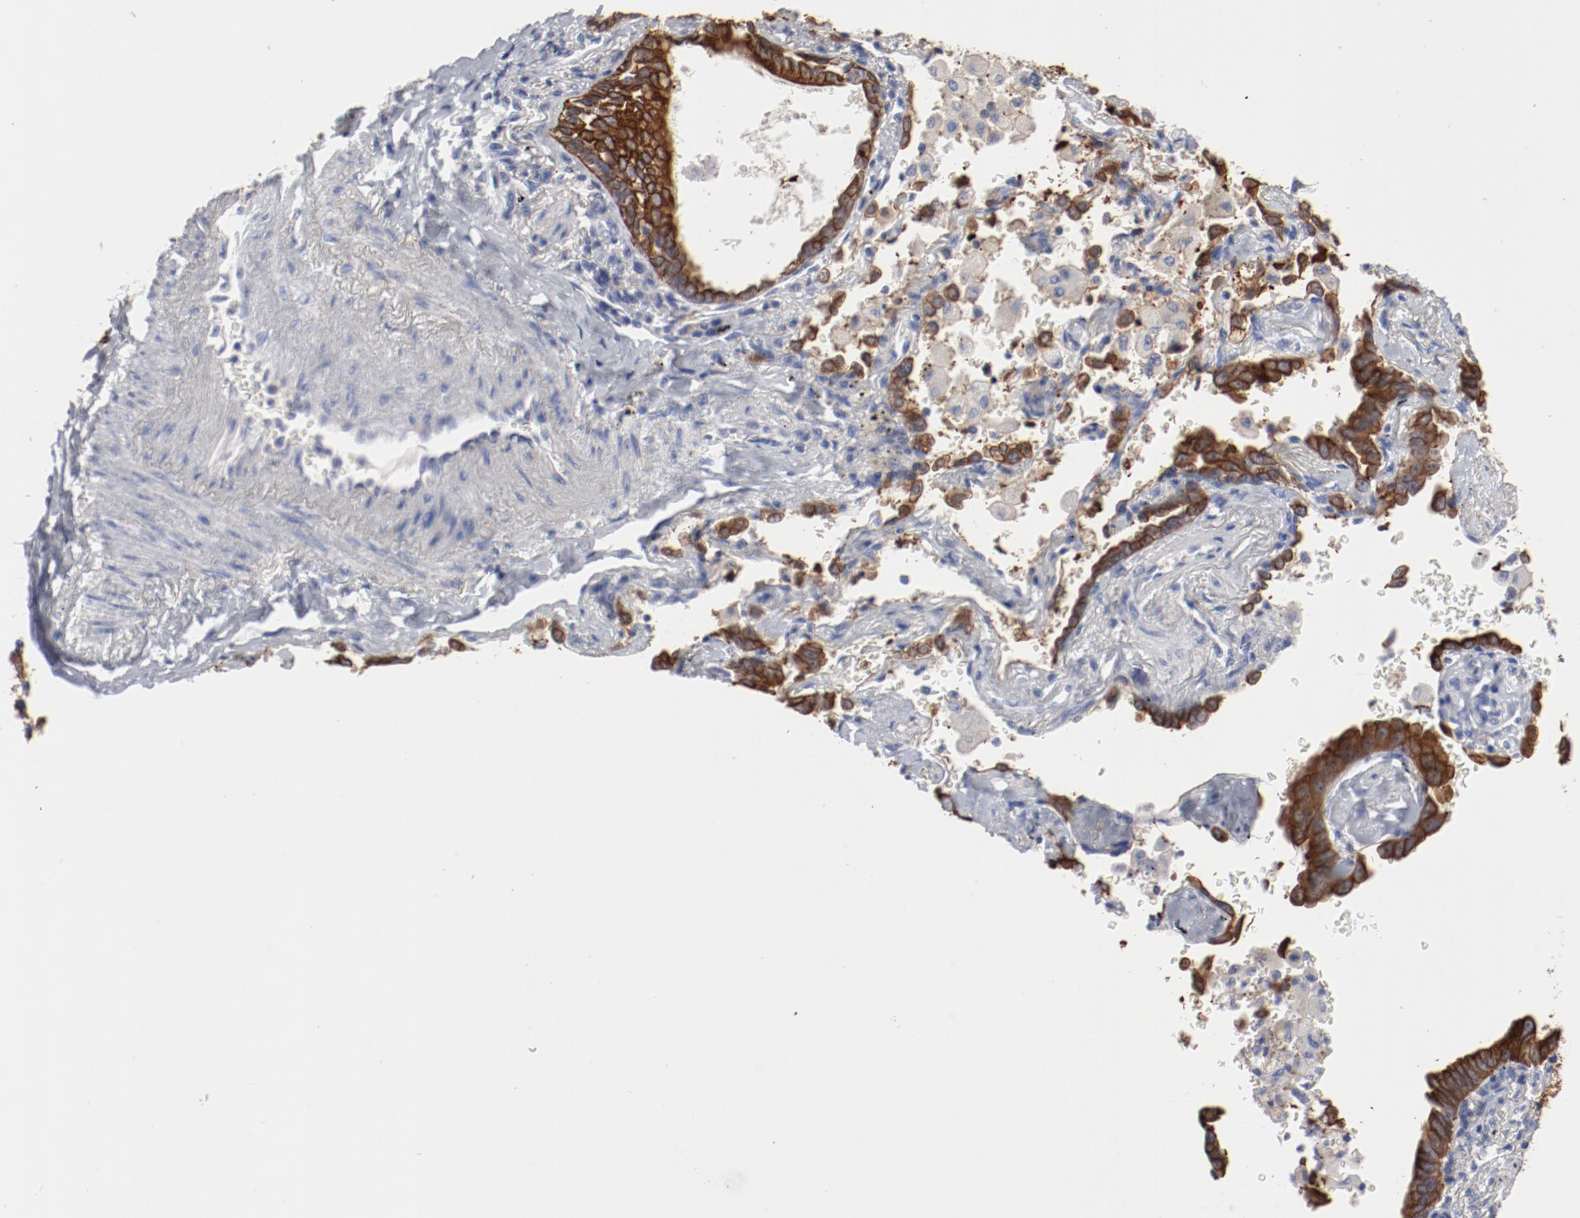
{"staining": {"intensity": "strong", "quantity": ">75%", "location": "cytoplasmic/membranous"}, "tissue": "lung cancer", "cell_type": "Tumor cells", "image_type": "cancer", "snomed": [{"axis": "morphology", "description": "Adenocarcinoma, NOS"}, {"axis": "topography", "description": "Lung"}], "caption": "The immunohistochemical stain shows strong cytoplasmic/membranous expression in tumor cells of lung cancer (adenocarcinoma) tissue. (DAB (3,3'-diaminobenzidine) IHC, brown staining for protein, blue staining for nuclei).", "gene": "TSPAN6", "patient": {"sex": "female", "age": 64}}